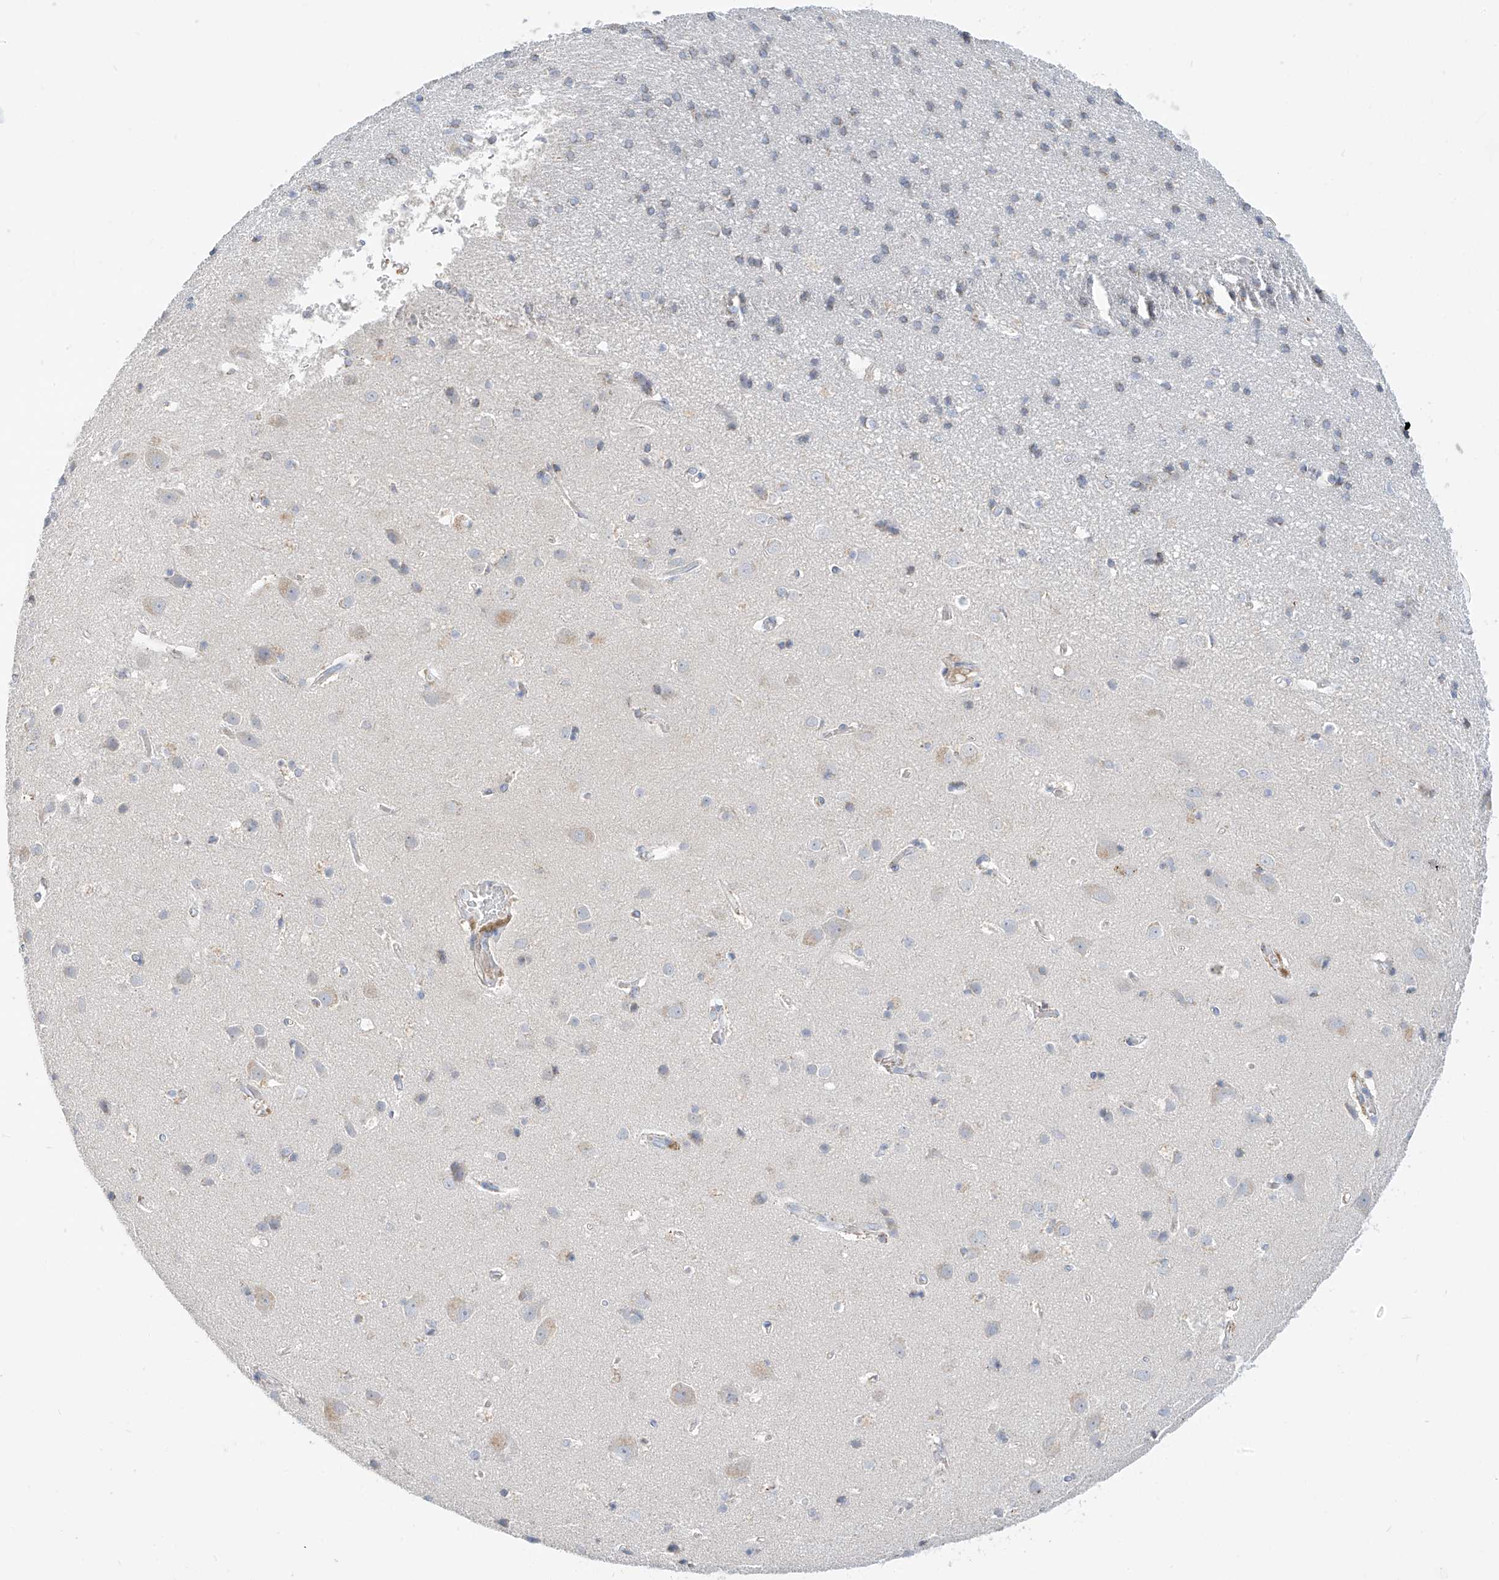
{"staining": {"intensity": "negative", "quantity": "none", "location": "none"}, "tissue": "cerebral cortex", "cell_type": "Endothelial cells", "image_type": "normal", "snomed": [{"axis": "morphology", "description": "Normal tissue, NOS"}, {"axis": "topography", "description": "Cerebral cortex"}], "caption": "The histopathology image exhibits no staining of endothelial cells in unremarkable cerebral cortex. (DAB IHC visualized using brightfield microscopy, high magnification).", "gene": "RASA2", "patient": {"sex": "male", "age": 54}}